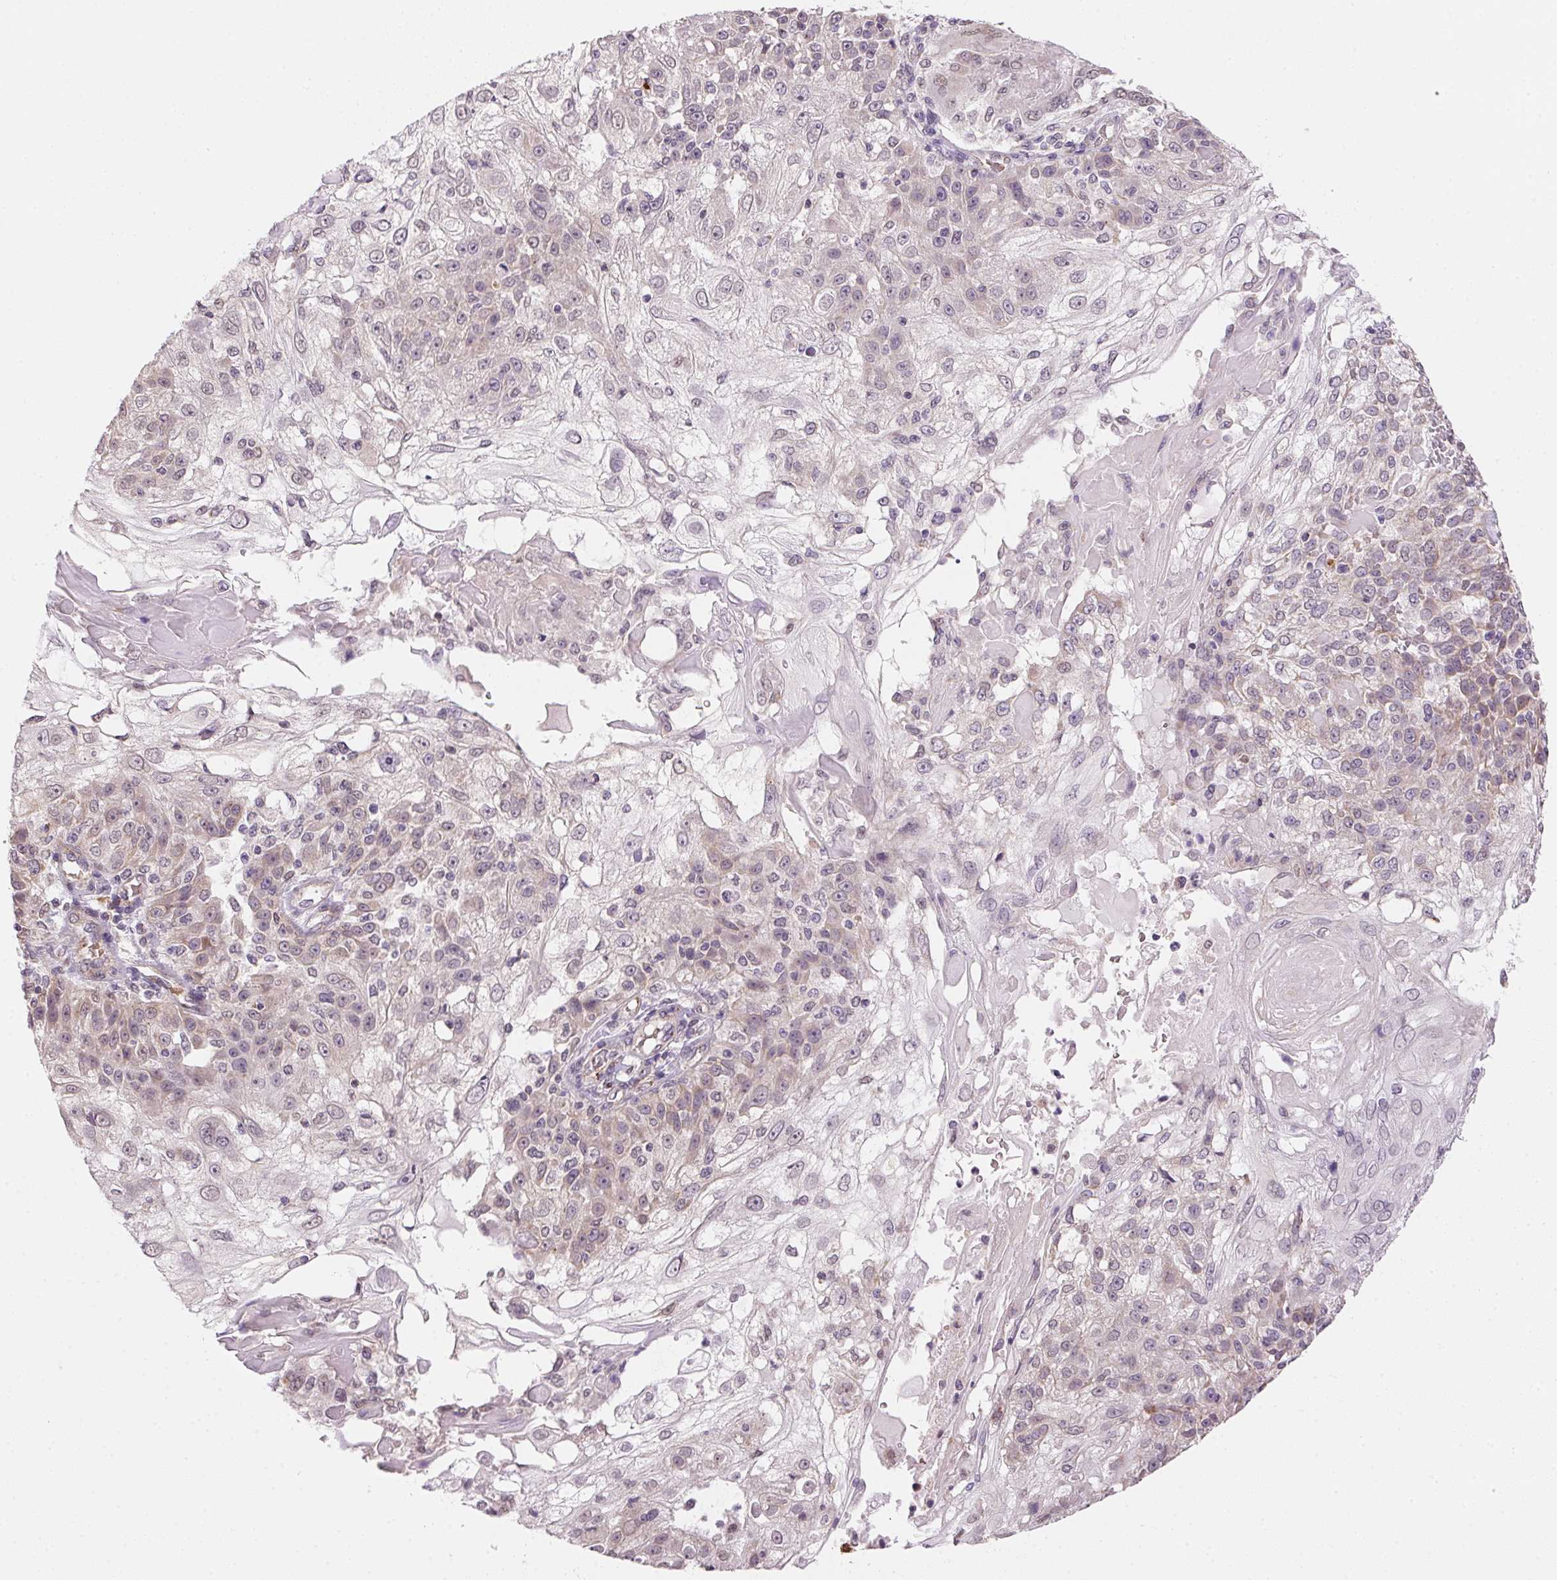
{"staining": {"intensity": "negative", "quantity": "none", "location": "none"}, "tissue": "skin cancer", "cell_type": "Tumor cells", "image_type": "cancer", "snomed": [{"axis": "morphology", "description": "Normal tissue, NOS"}, {"axis": "morphology", "description": "Squamous cell carcinoma, NOS"}, {"axis": "topography", "description": "Skin"}], "caption": "IHC image of human squamous cell carcinoma (skin) stained for a protein (brown), which exhibits no expression in tumor cells.", "gene": "METTL13", "patient": {"sex": "female", "age": 83}}